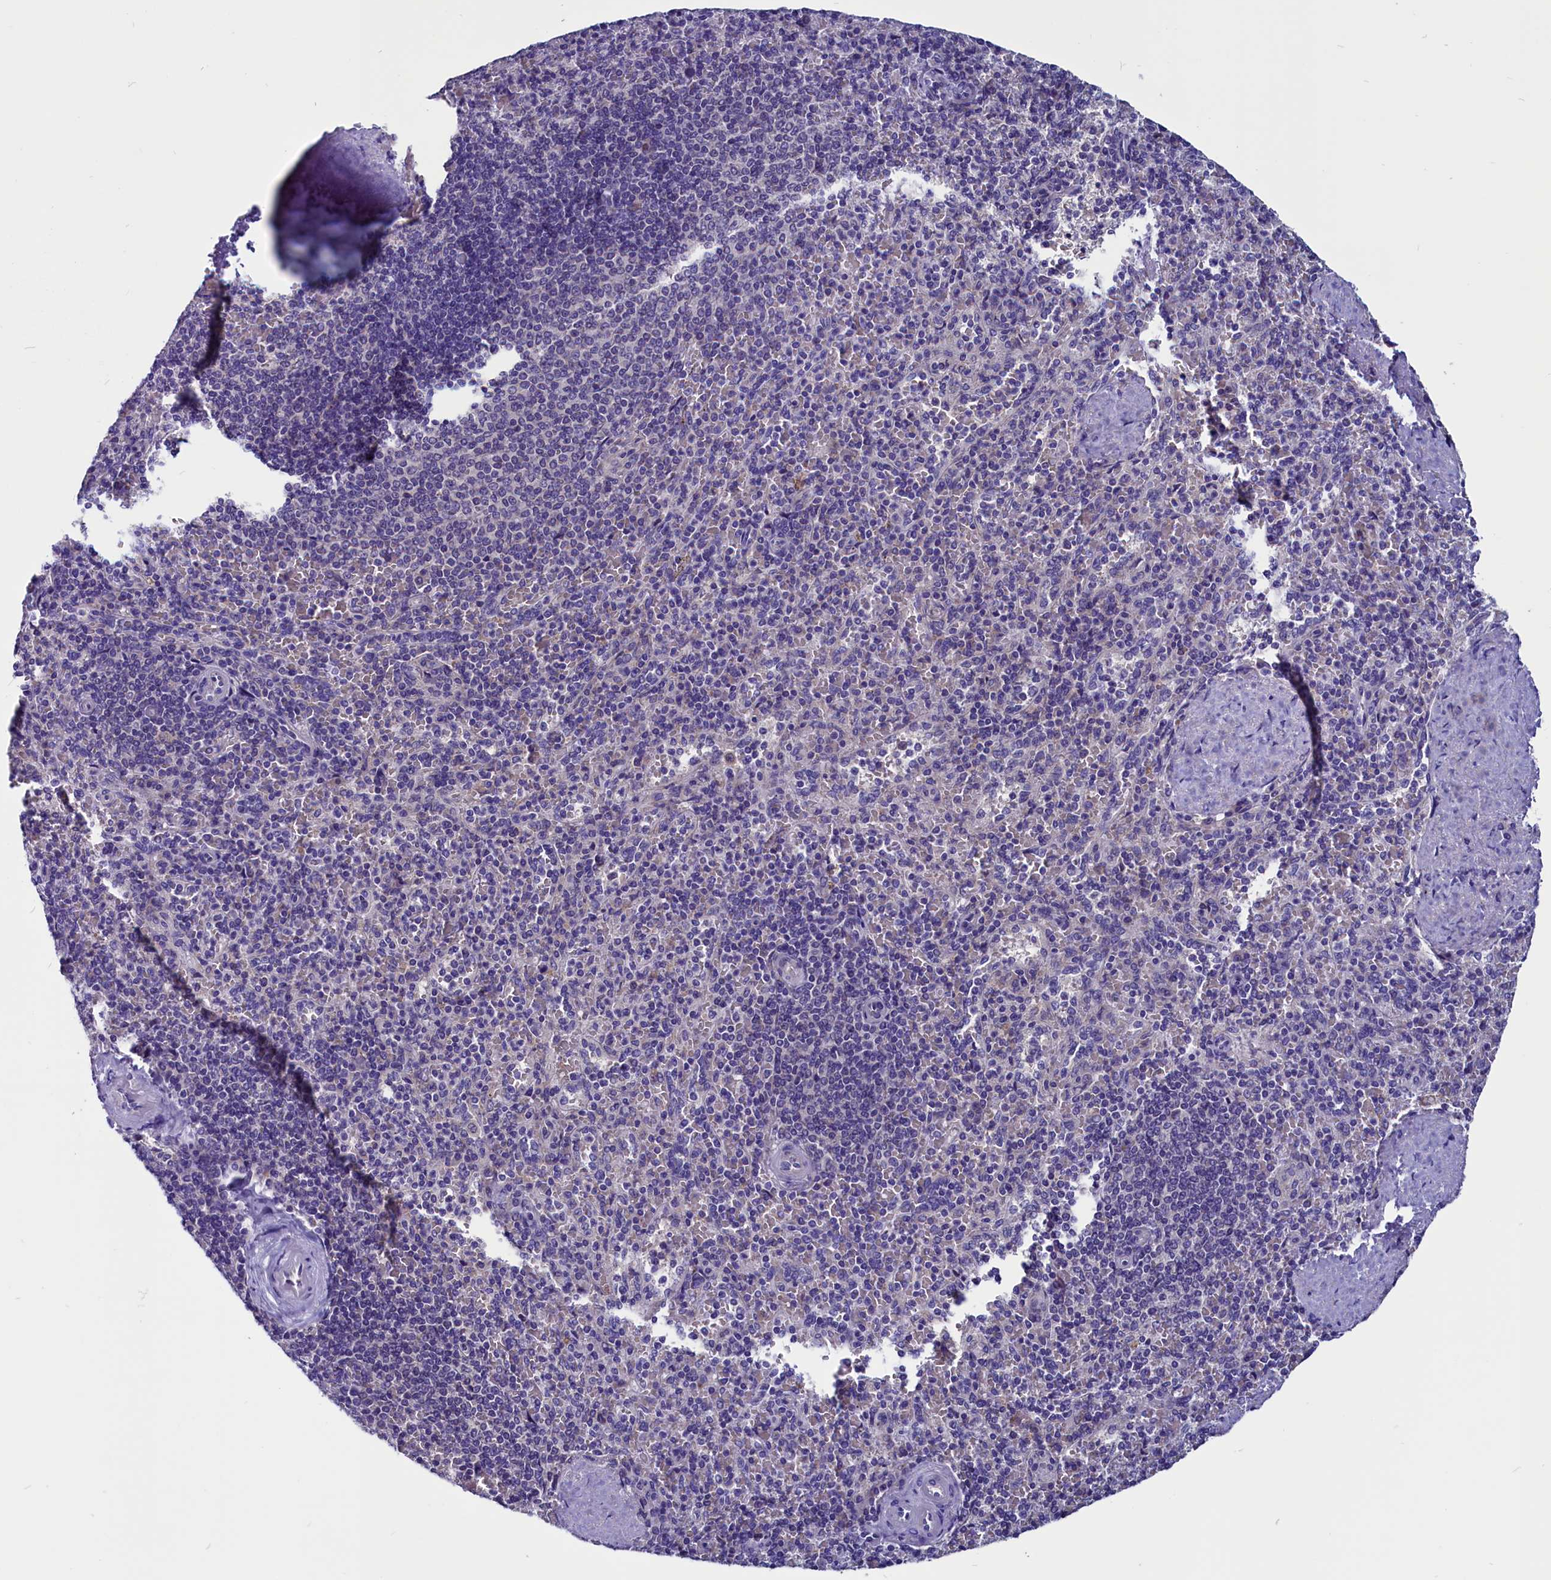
{"staining": {"intensity": "negative", "quantity": "none", "location": "none"}, "tissue": "spleen", "cell_type": "Cells in red pulp", "image_type": "normal", "snomed": [{"axis": "morphology", "description": "Normal tissue, NOS"}, {"axis": "topography", "description": "Spleen"}], "caption": "An immunohistochemistry (IHC) micrograph of benign spleen is shown. There is no staining in cells in red pulp of spleen. (DAB IHC, high magnification).", "gene": "CCBE1", "patient": {"sex": "male", "age": 82}}